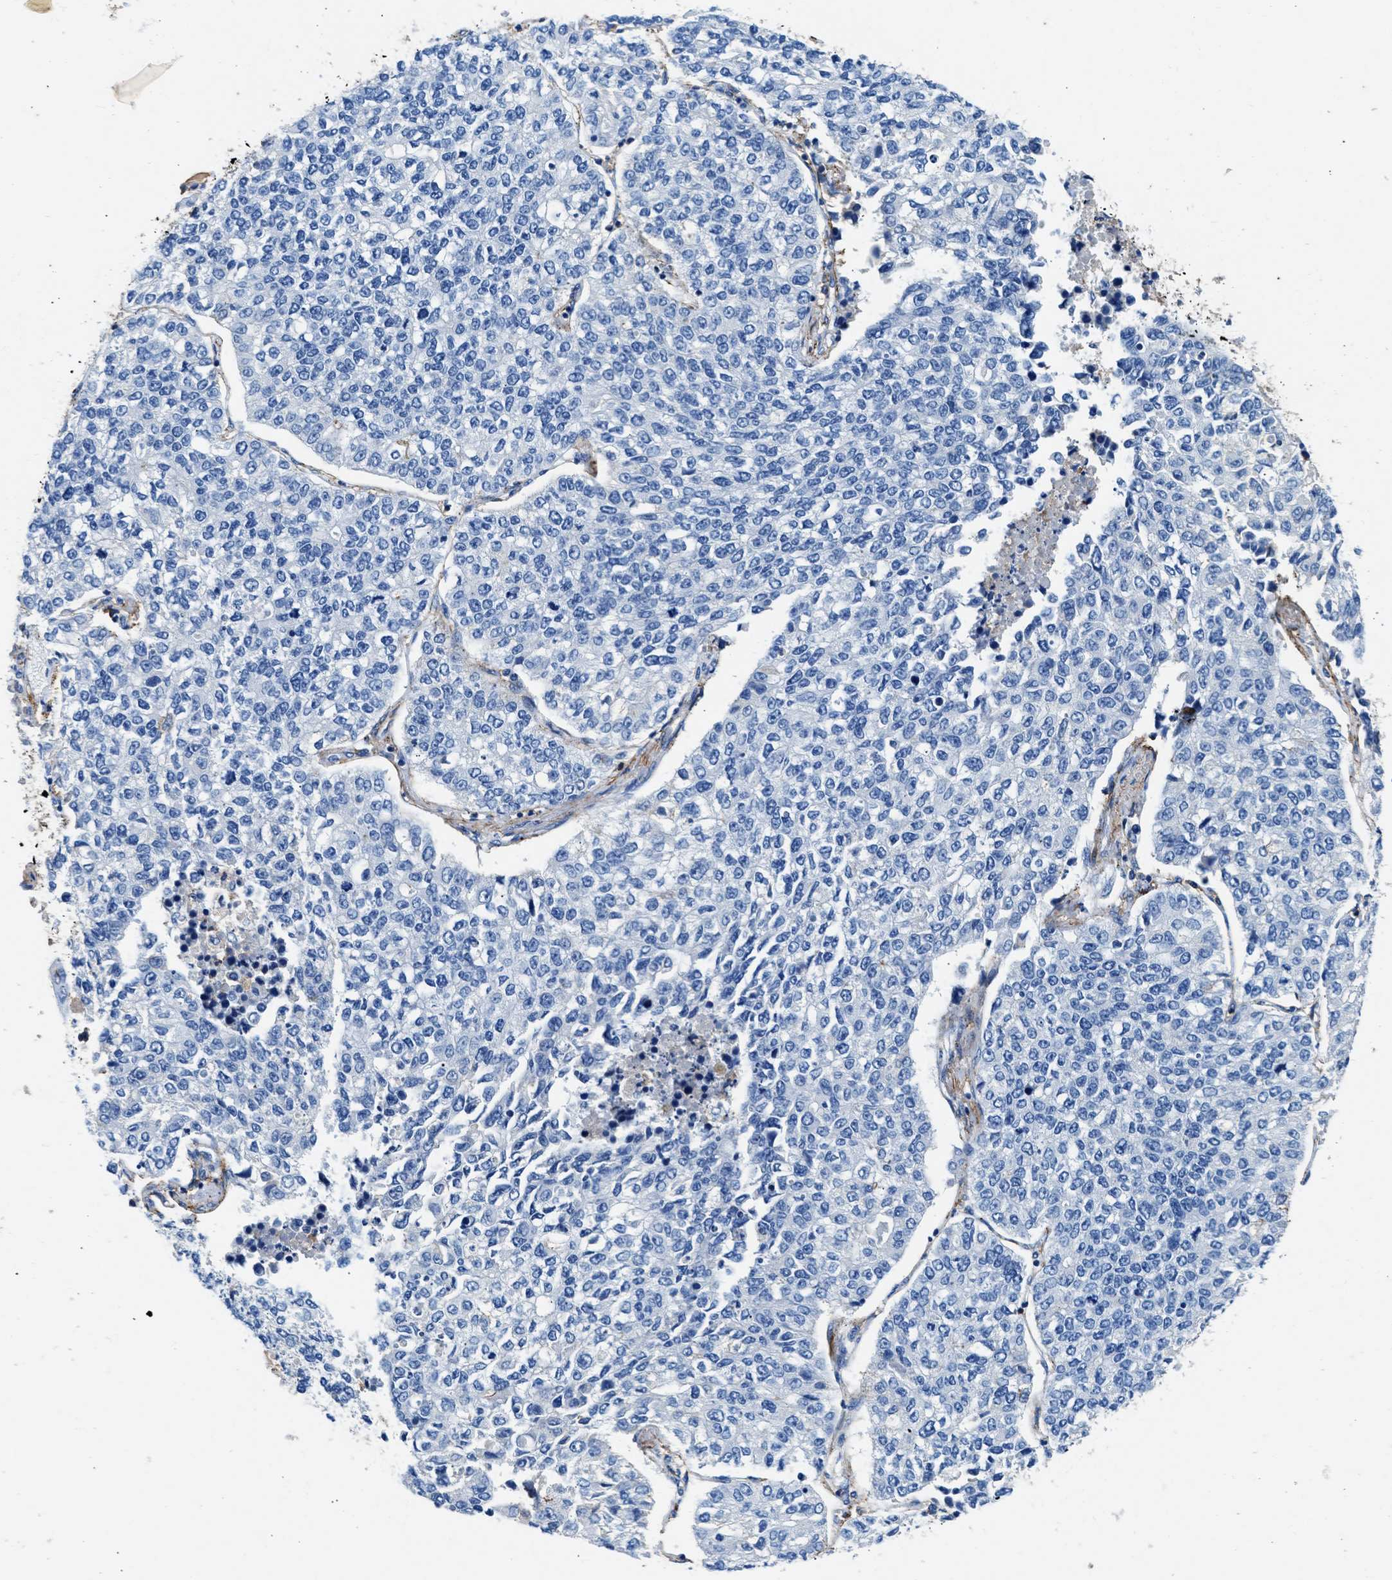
{"staining": {"intensity": "negative", "quantity": "none", "location": "none"}, "tissue": "lung cancer", "cell_type": "Tumor cells", "image_type": "cancer", "snomed": [{"axis": "morphology", "description": "Adenocarcinoma, NOS"}, {"axis": "topography", "description": "Lung"}], "caption": "IHC of human lung cancer (adenocarcinoma) reveals no positivity in tumor cells.", "gene": "KCNQ4", "patient": {"sex": "male", "age": 49}}